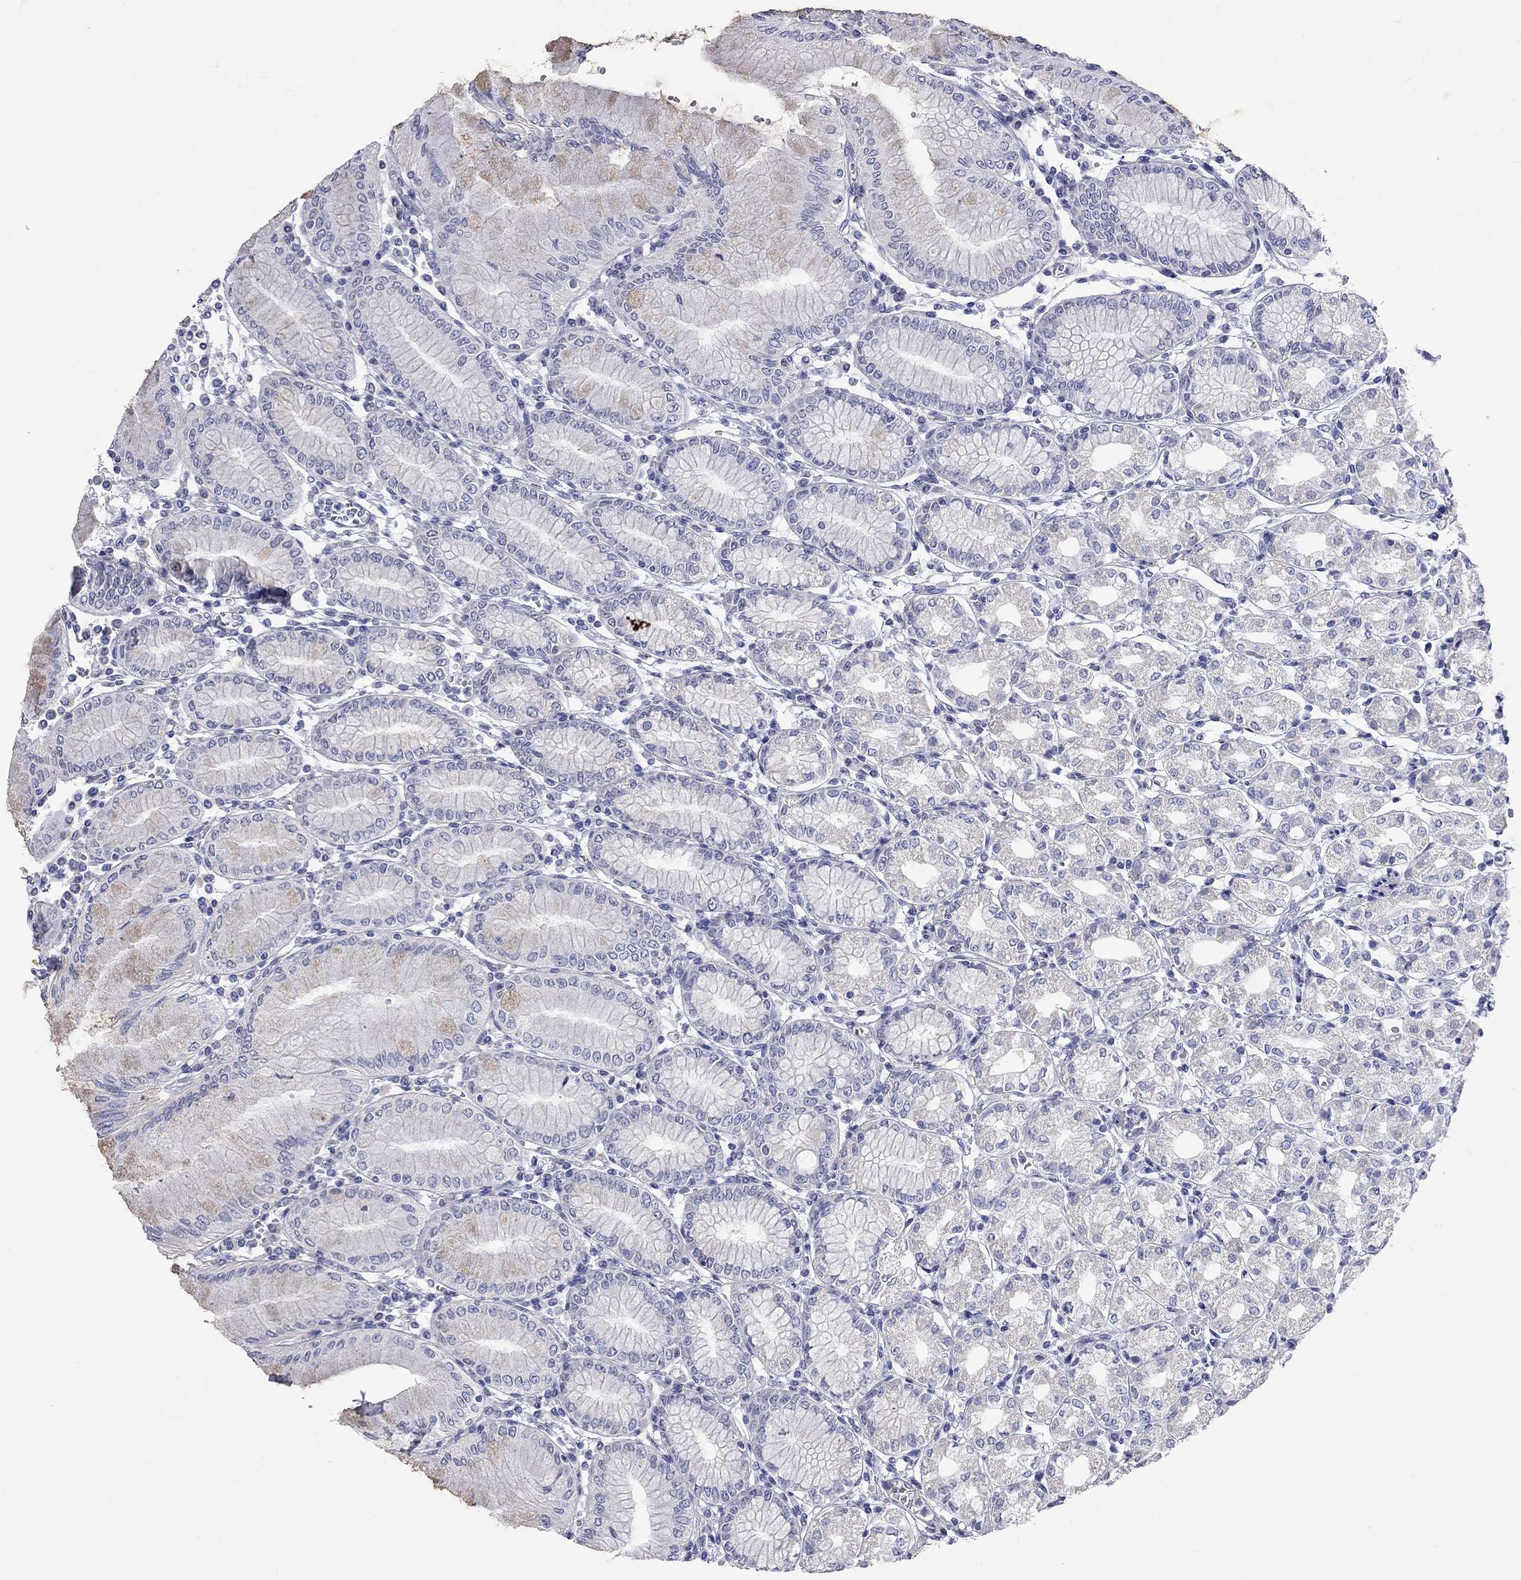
{"staining": {"intensity": "negative", "quantity": "none", "location": "none"}, "tissue": "stomach", "cell_type": "Glandular cells", "image_type": "normal", "snomed": [{"axis": "morphology", "description": "Normal tissue, NOS"}, {"axis": "topography", "description": "Skeletal muscle"}, {"axis": "topography", "description": "Stomach"}], "caption": "This is an IHC photomicrograph of unremarkable human stomach. There is no staining in glandular cells.", "gene": "KCND2", "patient": {"sex": "female", "age": 57}}